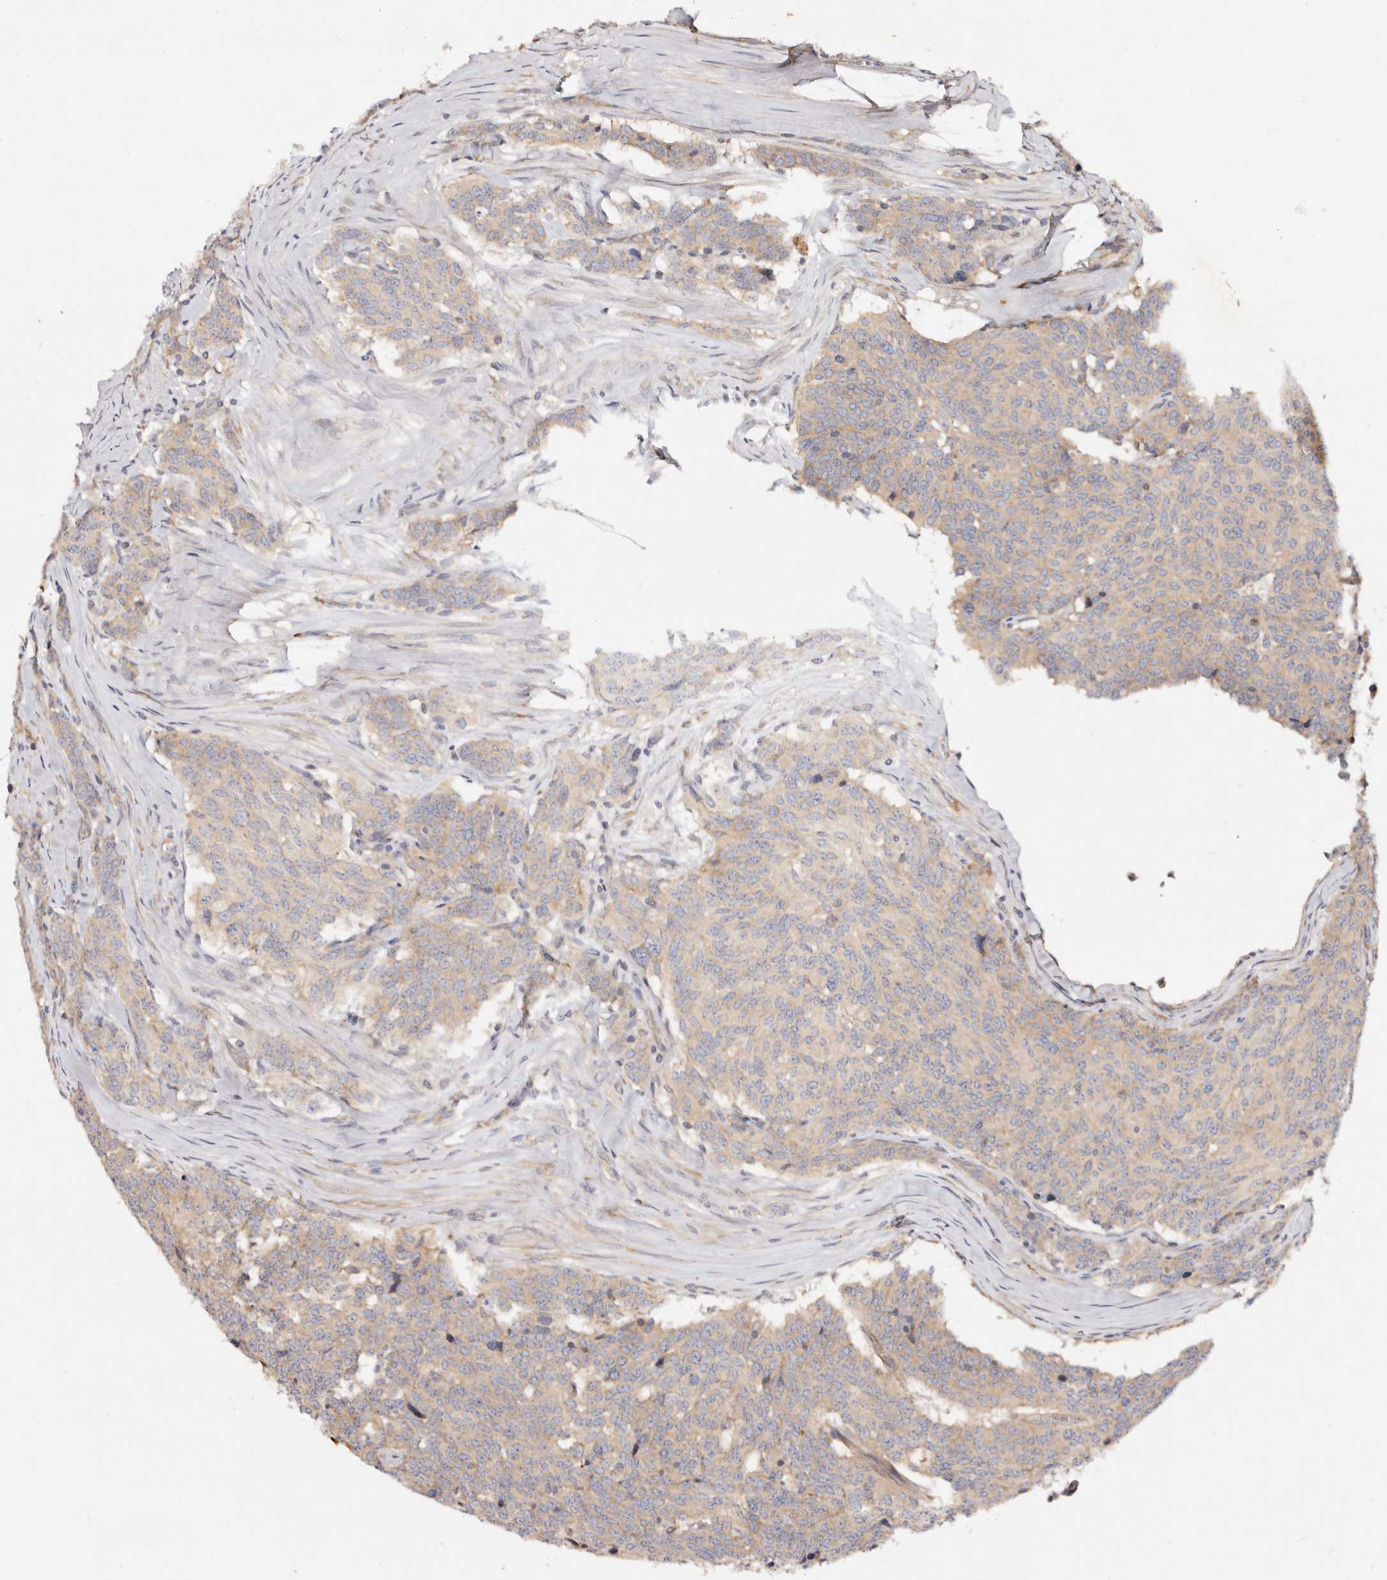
{"staining": {"intensity": "weak", "quantity": ">75%", "location": "cytoplasmic/membranous"}, "tissue": "carcinoid", "cell_type": "Tumor cells", "image_type": "cancer", "snomed": [{"axis": "morphology", "description": "Carcinoid, malignant, NOS"}, {"axis": "topography", "description": "Lung"}], "caption": "This photomicrograph reveals carcinoid stained with immunohistochemistry (IHC) to label a protein in brown. The cytoplasmic/membranous of tumor cells show weak positivity for the protein. Nuclei are counter-stained blue.", "gene": "GNA13", "patient": {"sex": "female", "age": 46}}